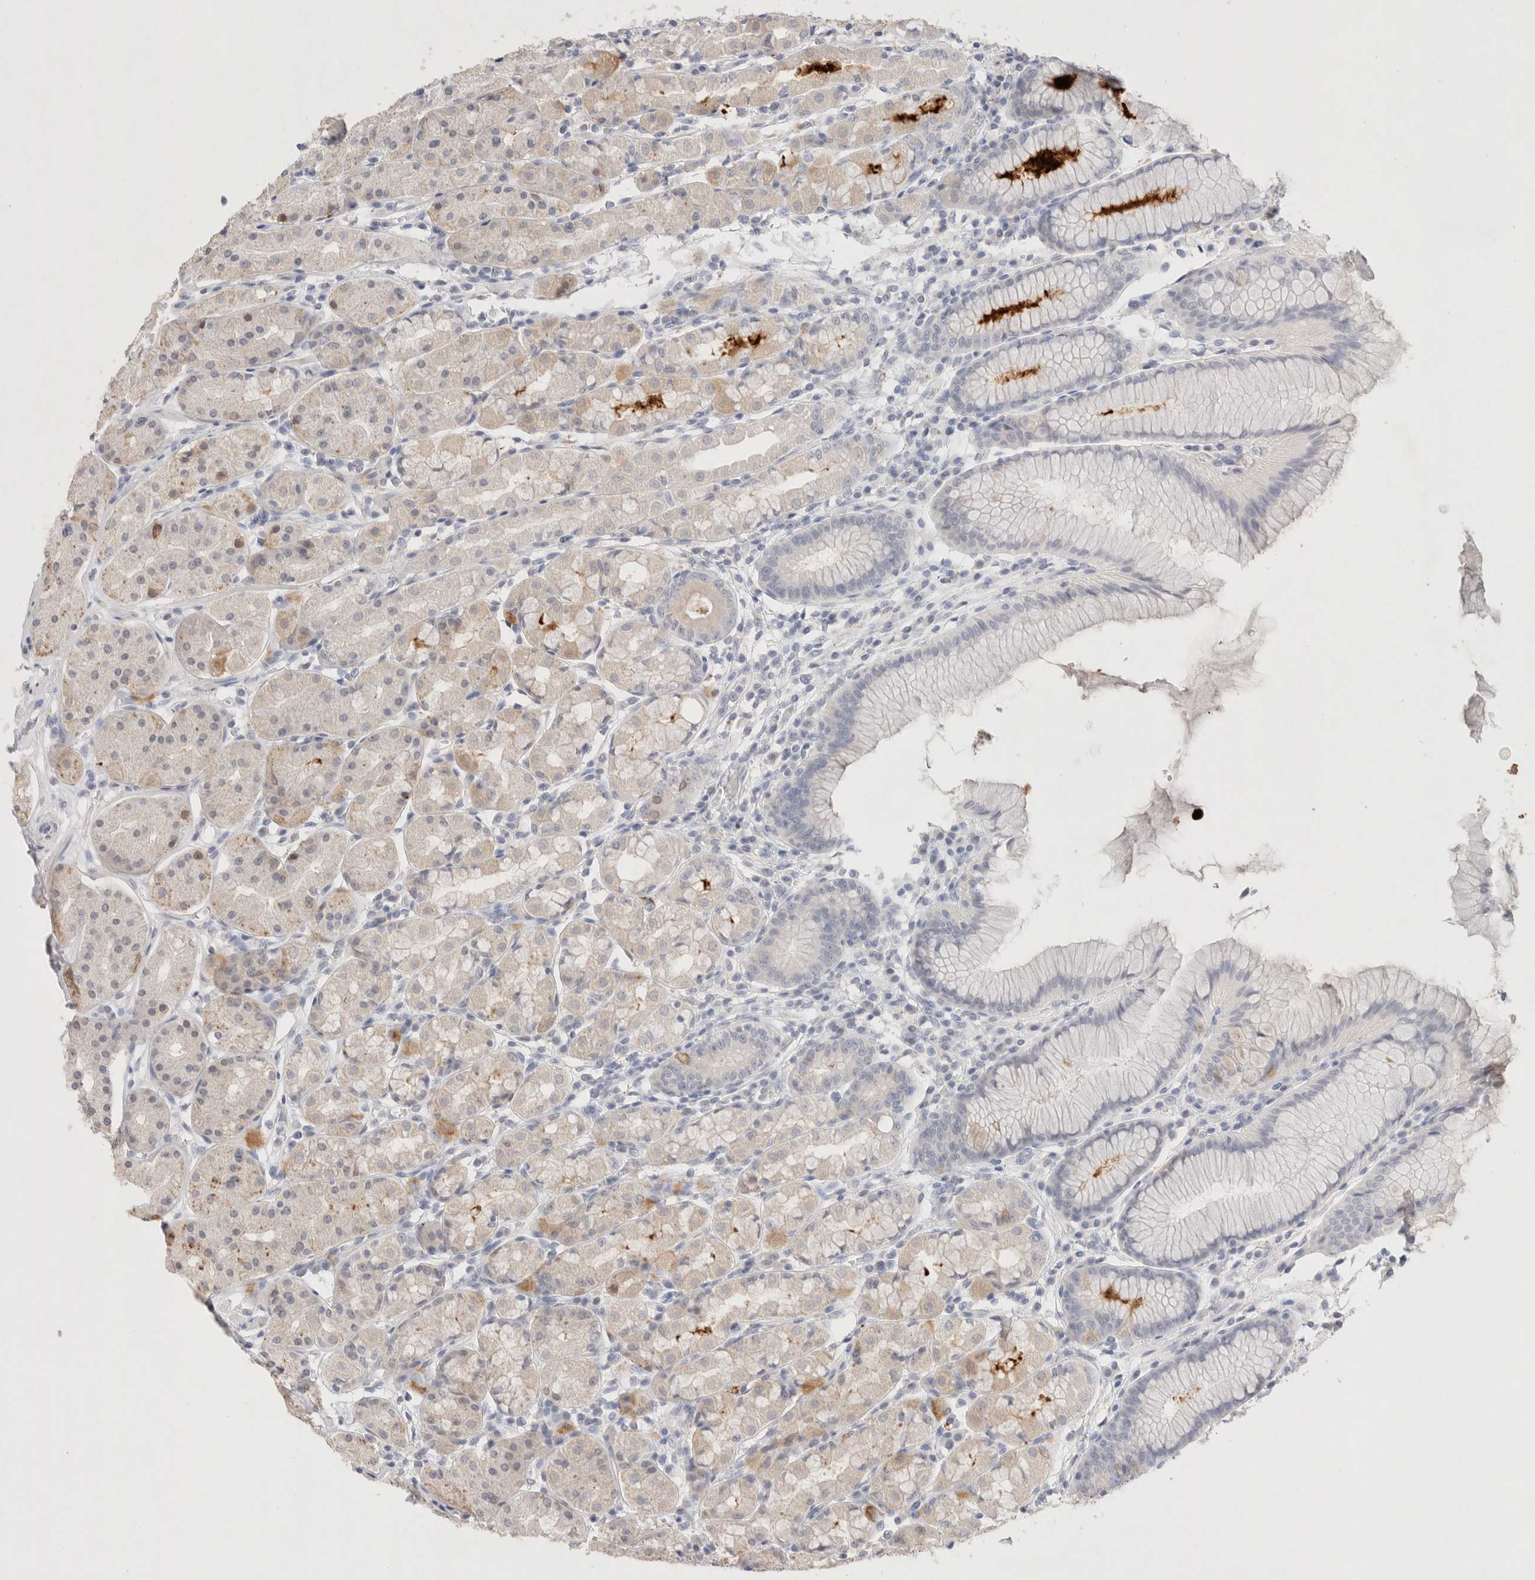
{"staining": {"intensity": "strong", "quantity": "<25%", "location": "cytoplasmic/membranous"}, "tissue": "stomach", "cell_type": "Glandular cells", "image_type": "normal", "snomed": [{"axis": "morphology", "description": "Normal tissue, NOS"}, {"axis": "topography", "description": "Stomach, lower"}], "caption": "Glandular cells show medium levels of strong cytoplasmic/membranous positivity in approximately <25% of cells in benign human stomach. The protein is shown in brown color, while the nuclei are stained blue.", "gene": "EPCAM", "patient": {"sex": "female", "age": 56}}